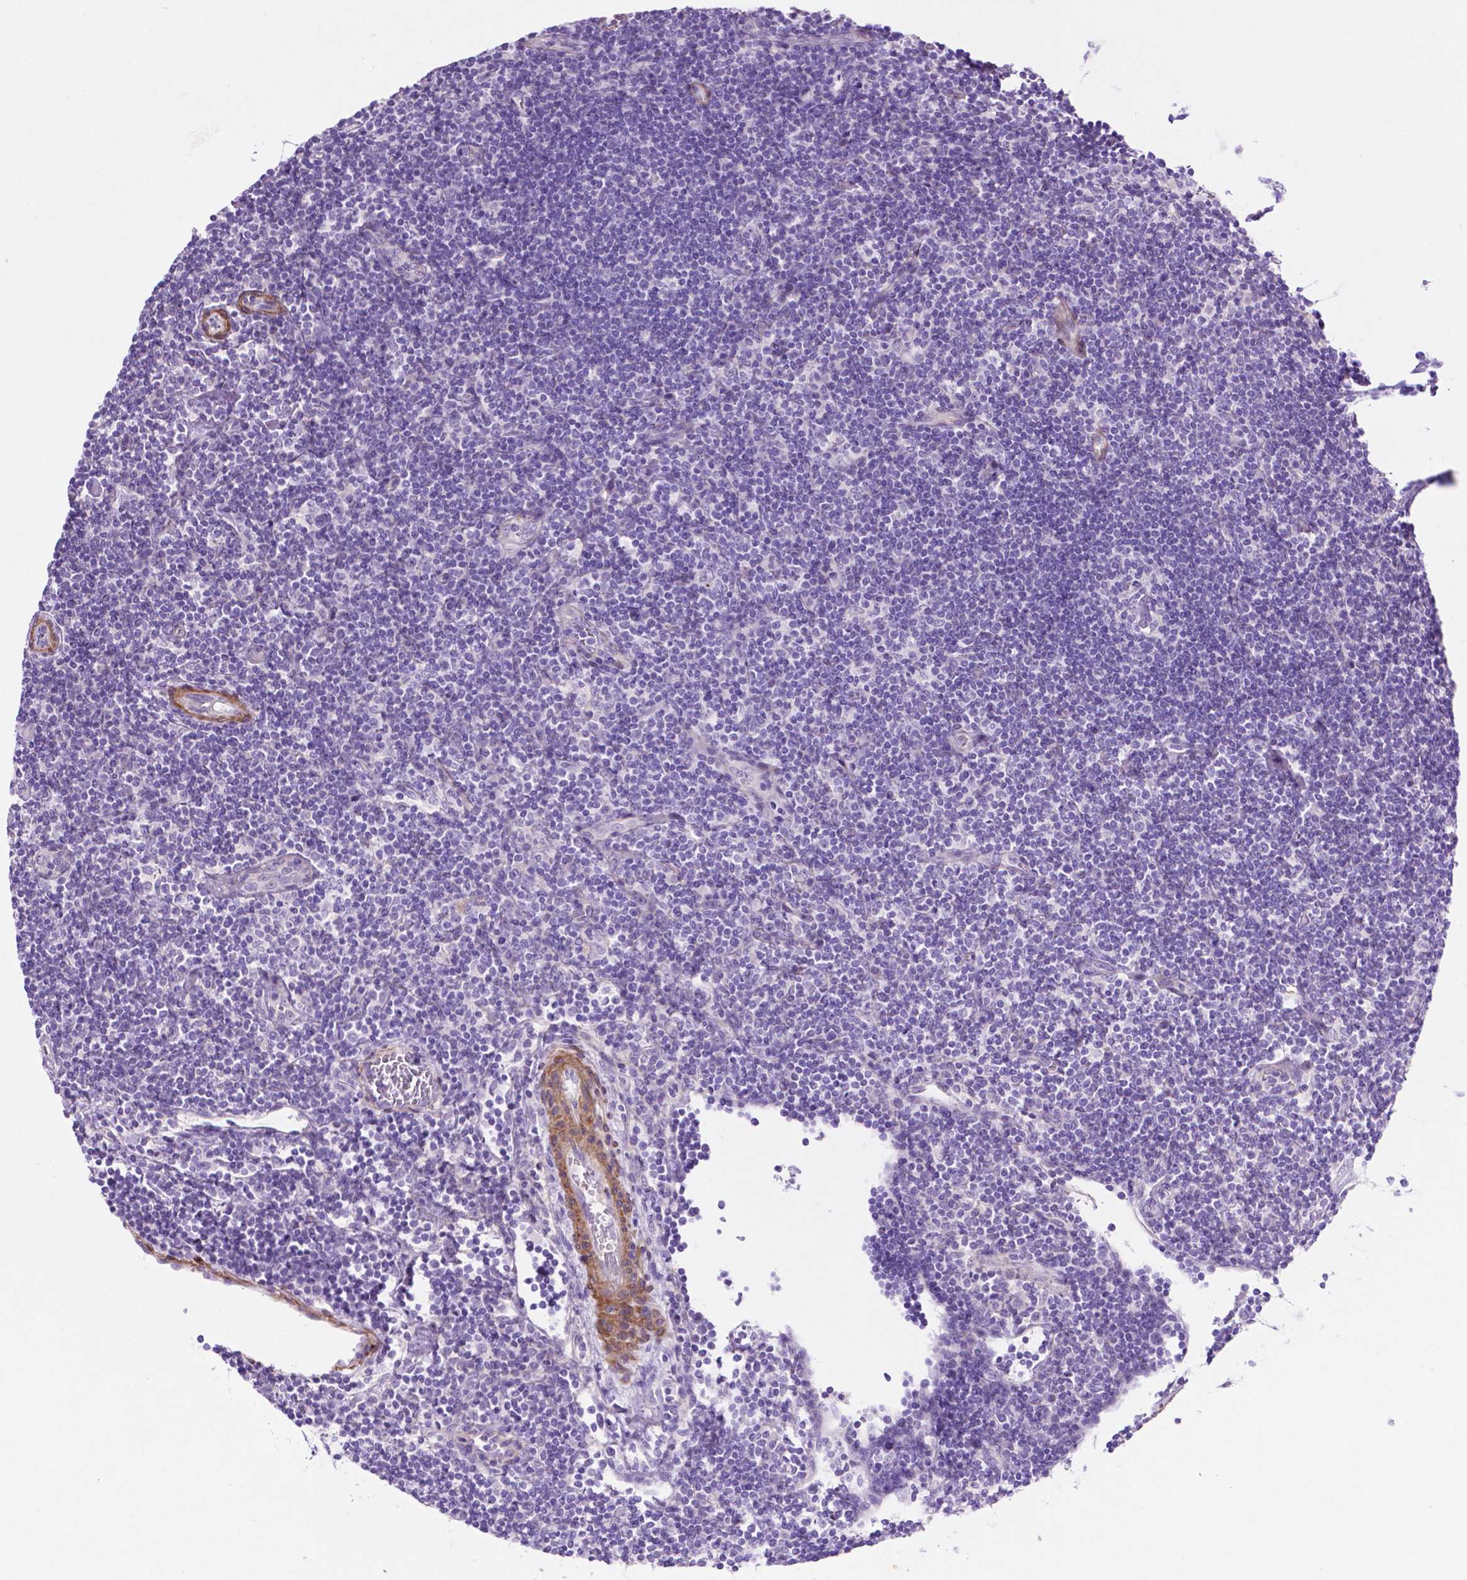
{"staining": {"intensity": "negative", "quantity": "none", "location": "none"}, "tissue": "lymphoma", "cell_type": "Tumor cells", "image_type": "cancer", "snomed": [{"axis": "morphology", "description": "Hodgkin's disease, NOS"}, {"axis": "topography", "description": "Lymph node"}], "caption": "Tumor cells are negative for protein expression in human Hodgkin's disease.", "gene": "ASPG", "patient": {"sex": "male", "age": 40}}